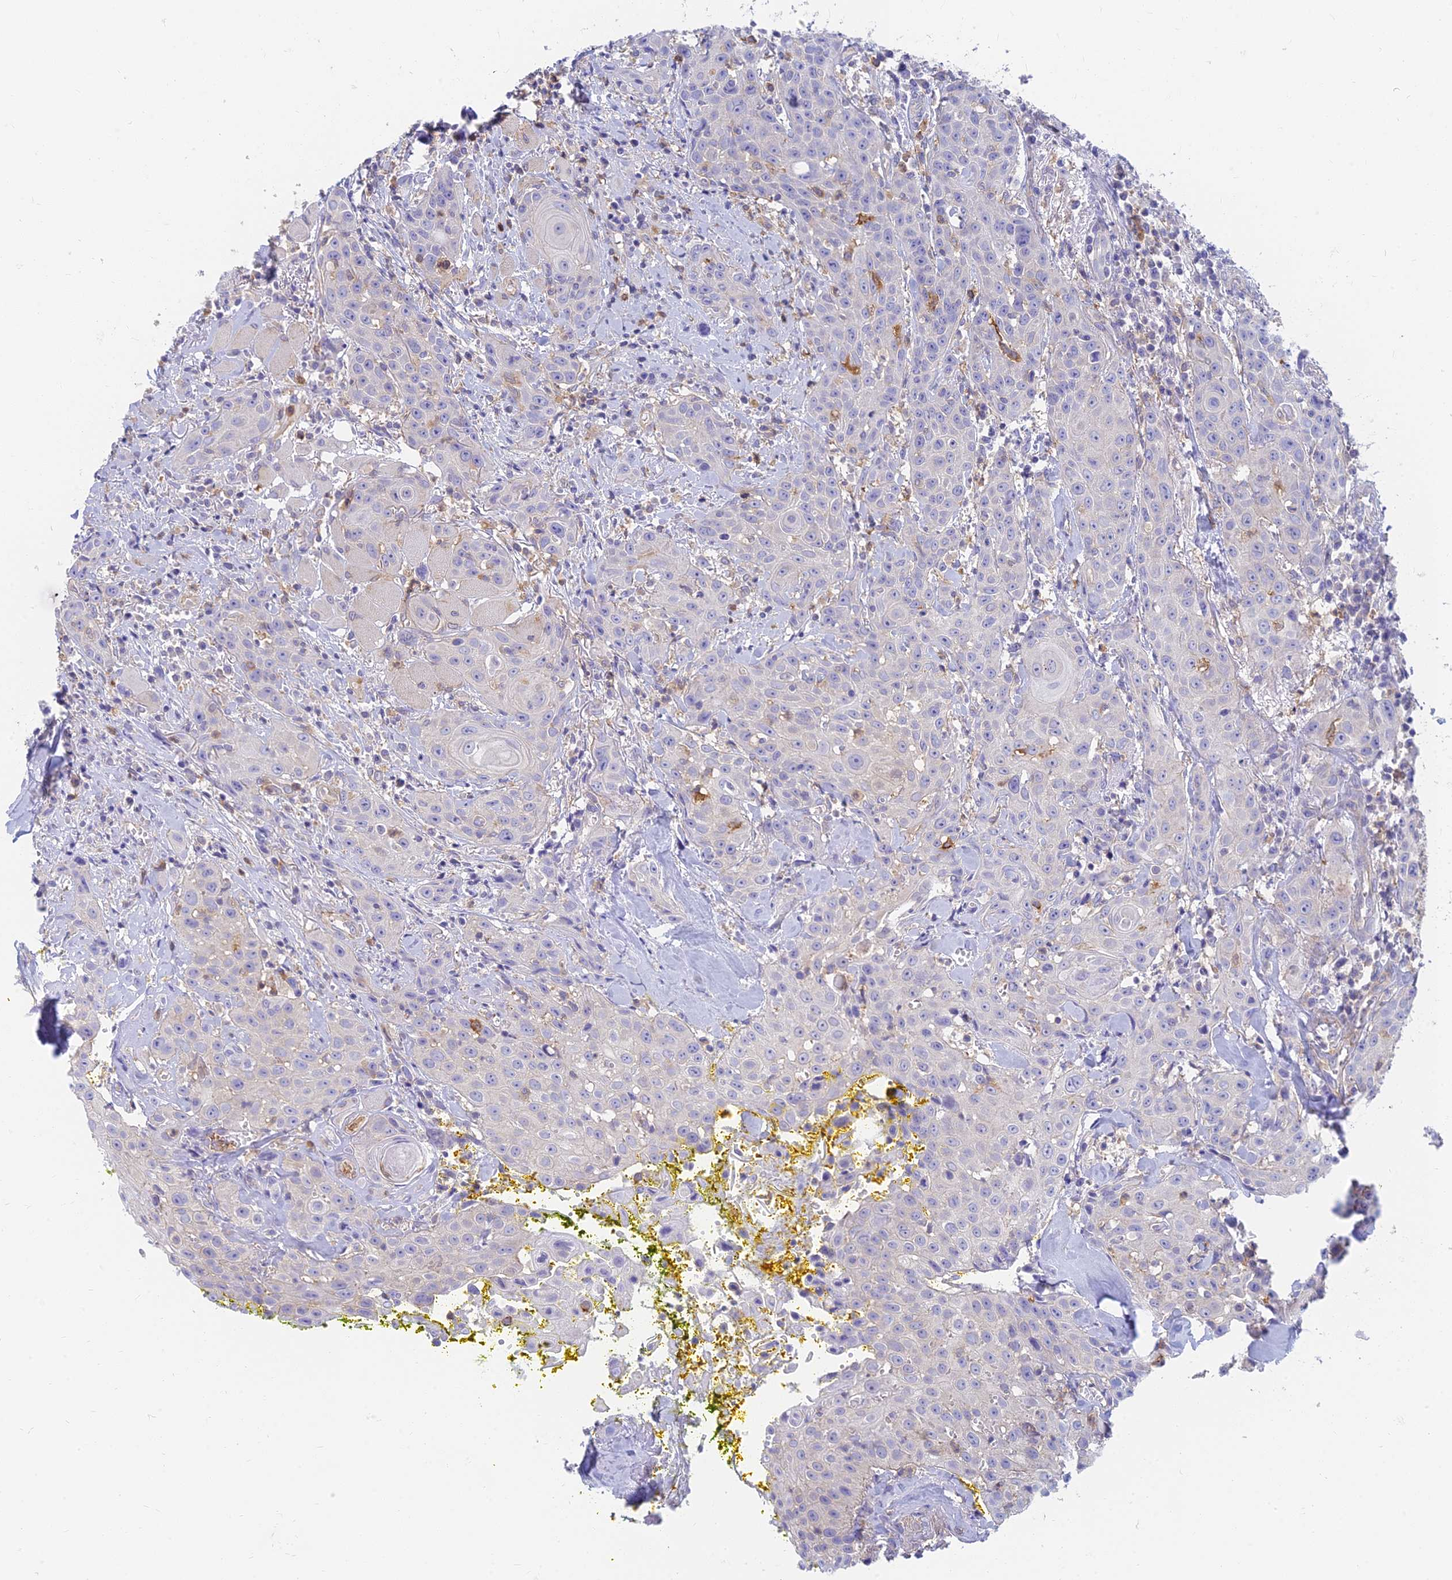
{"staining": {"intensity": "negative", "quantity": "none", "location": "none"}, "tissue": "head and neck cancer", "cell_type": "Tumor cells", "image_type": "cancer", "snomed": [{"axis": "morphology", "description": "Squamous cell carcinoma, NOS"}, {"axis": "topography", "description": "Oral tissue"}, {"axis": "topography", "description": "Head-Neck"}], "caption": "Tumor cells are negative for protein expression in human head and neck cancer (squamous cell carcinoma). (Brightfield microscopy of DAB (3,3'-diaminobenzidine) IHC at high magnification).", "gene": "STRN4", "patient": {"sex": "female", "age": 82}}